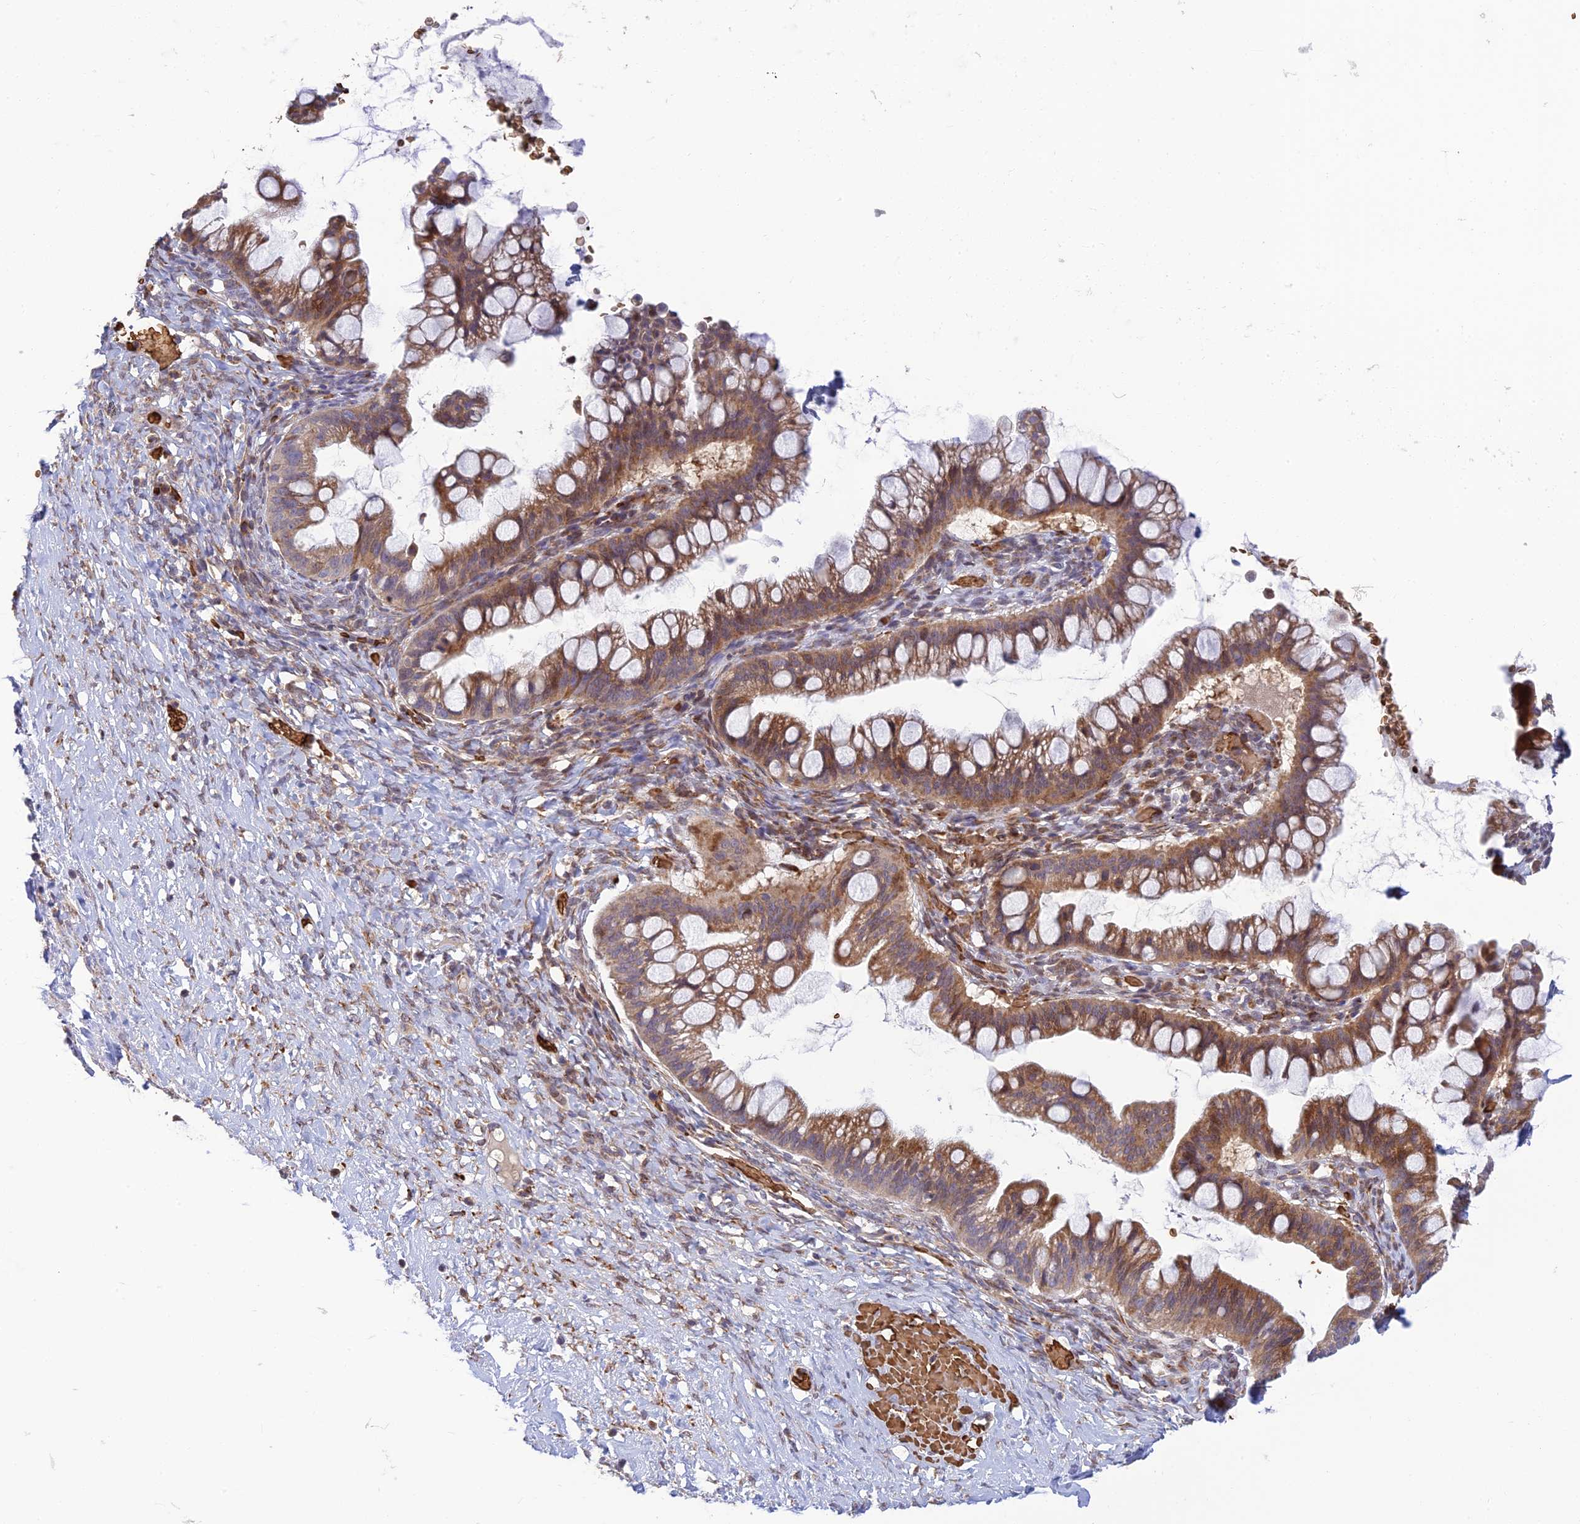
{"staining": {"intensity": "moderate", "quantity": ">75%", "location": "cytoplasmic/membranous"}, "tissue": "ovarian cancer", "cell_type": "Tumor cells", "image_type": "cancer", "snomed": [{"axis": "morphology", "description": "Cystadenocarcinoma, mucinous, NOS"}, {"axis": "topography", "description": "Ovary"}], "caption": "The histopathology image exhibits a brown stain indicating the presence of a protein in the cytoplasmic/membranous of tumor cells in mucinous cystadenocarcinoma (ovarian).", "gene": "UFSP2", "patient": {"sex": "female", "age": 73}}